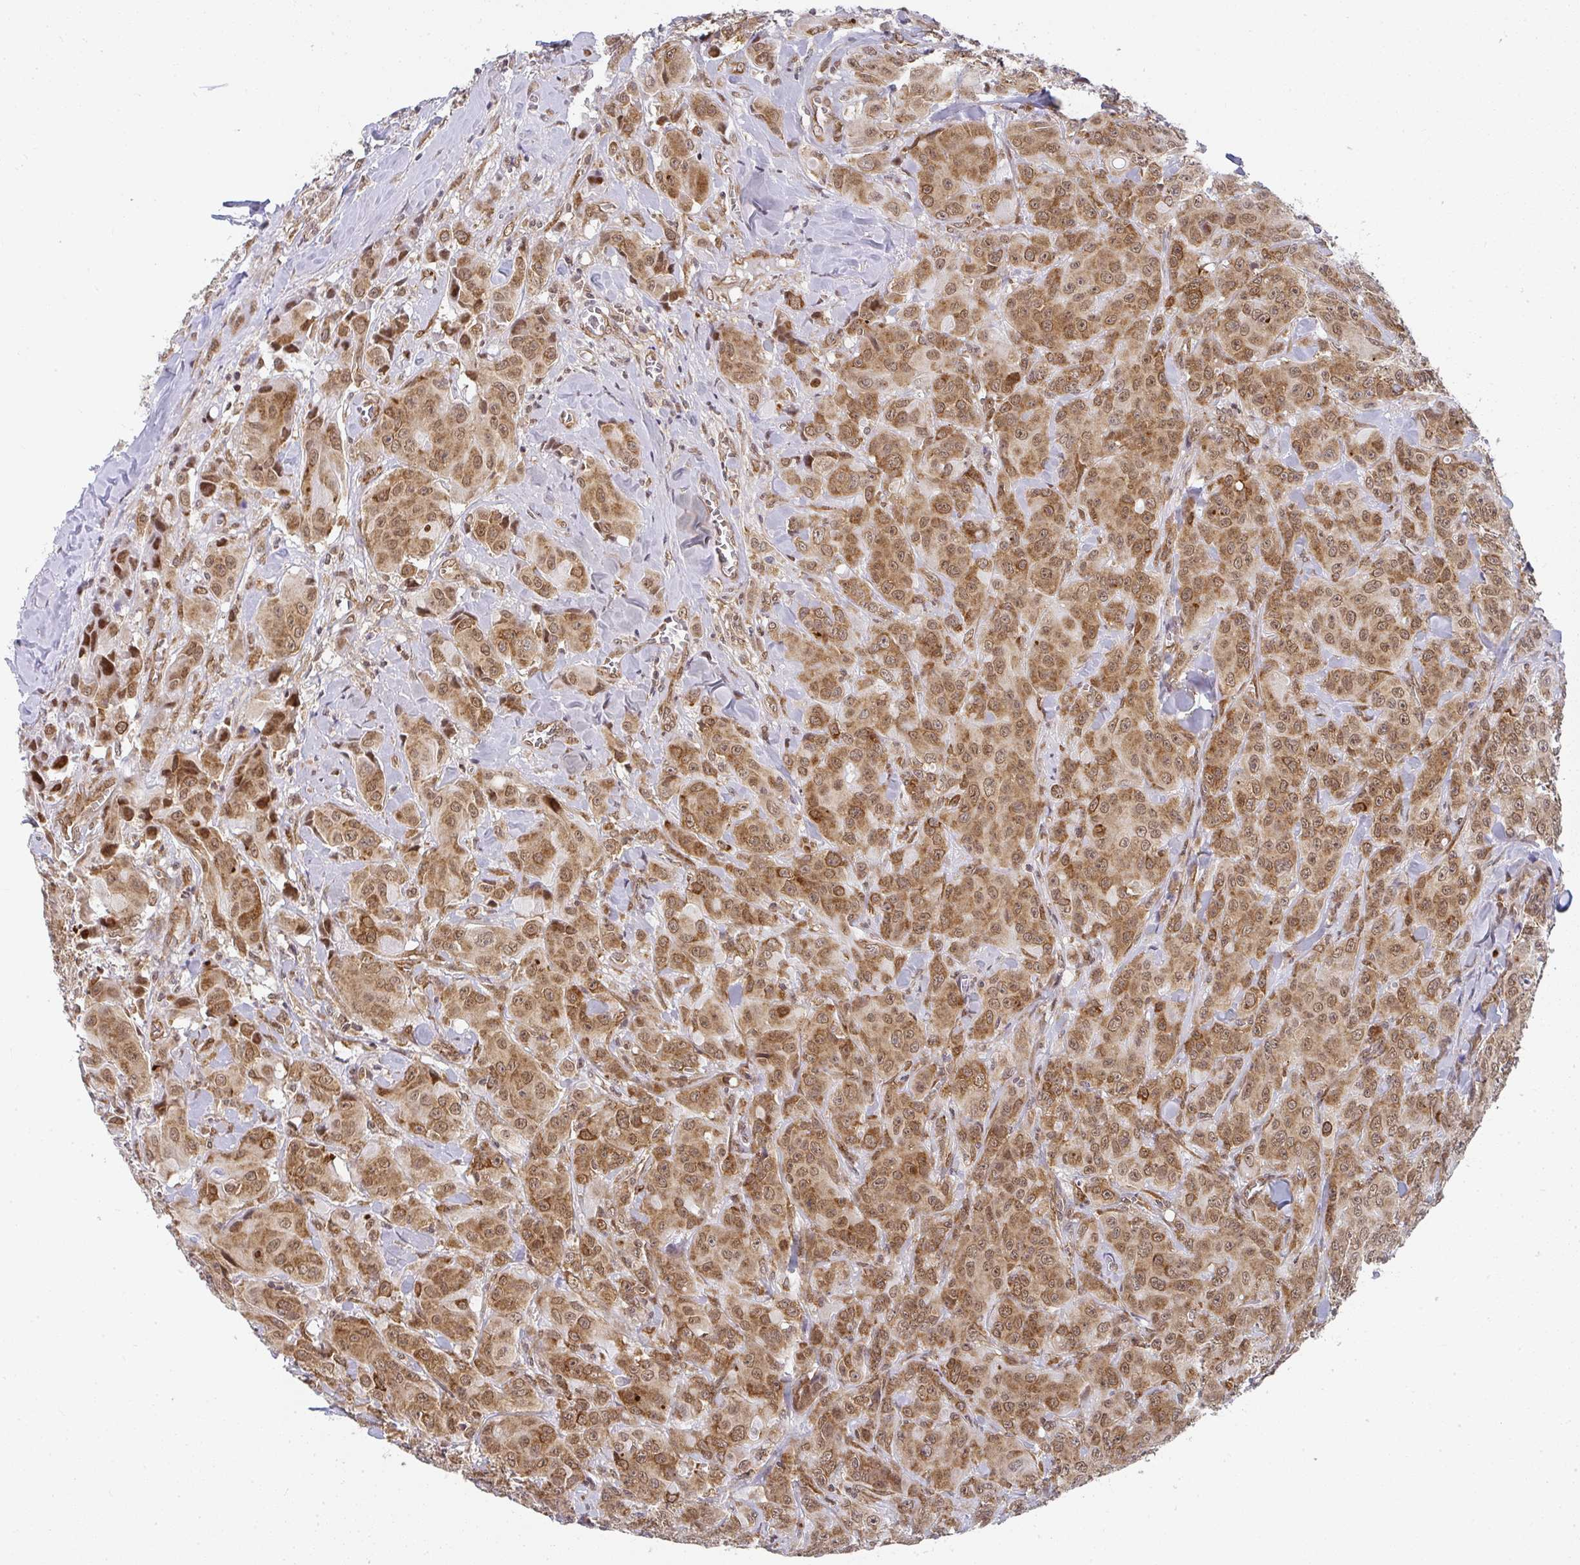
{"staining": {"intensity": "moderate", "quantity": ">75%", "location": "cytoplasmic/membranous,nuclear"}, "tissue": "breast cancer", "cell_type": "Tumor cells", "image_type": "cancer", "snomed": [{"axis": "morphology", "description": "Normal tissue, NOS"}, {"axis": "morphology", "description": "Duct carcinoma"}, {"axis": "topography", "description": "Breast"}], "caption": "The histopathology image displays immunohistochemical staining of invasive ductal carcinoma (breast). There is moderate cytoplasmic/membranous and nuclear staining is seen in about >75% of tumor cells.", "gene": "SYNCRIP", "patient": {"sex": "female", "age": 43}}